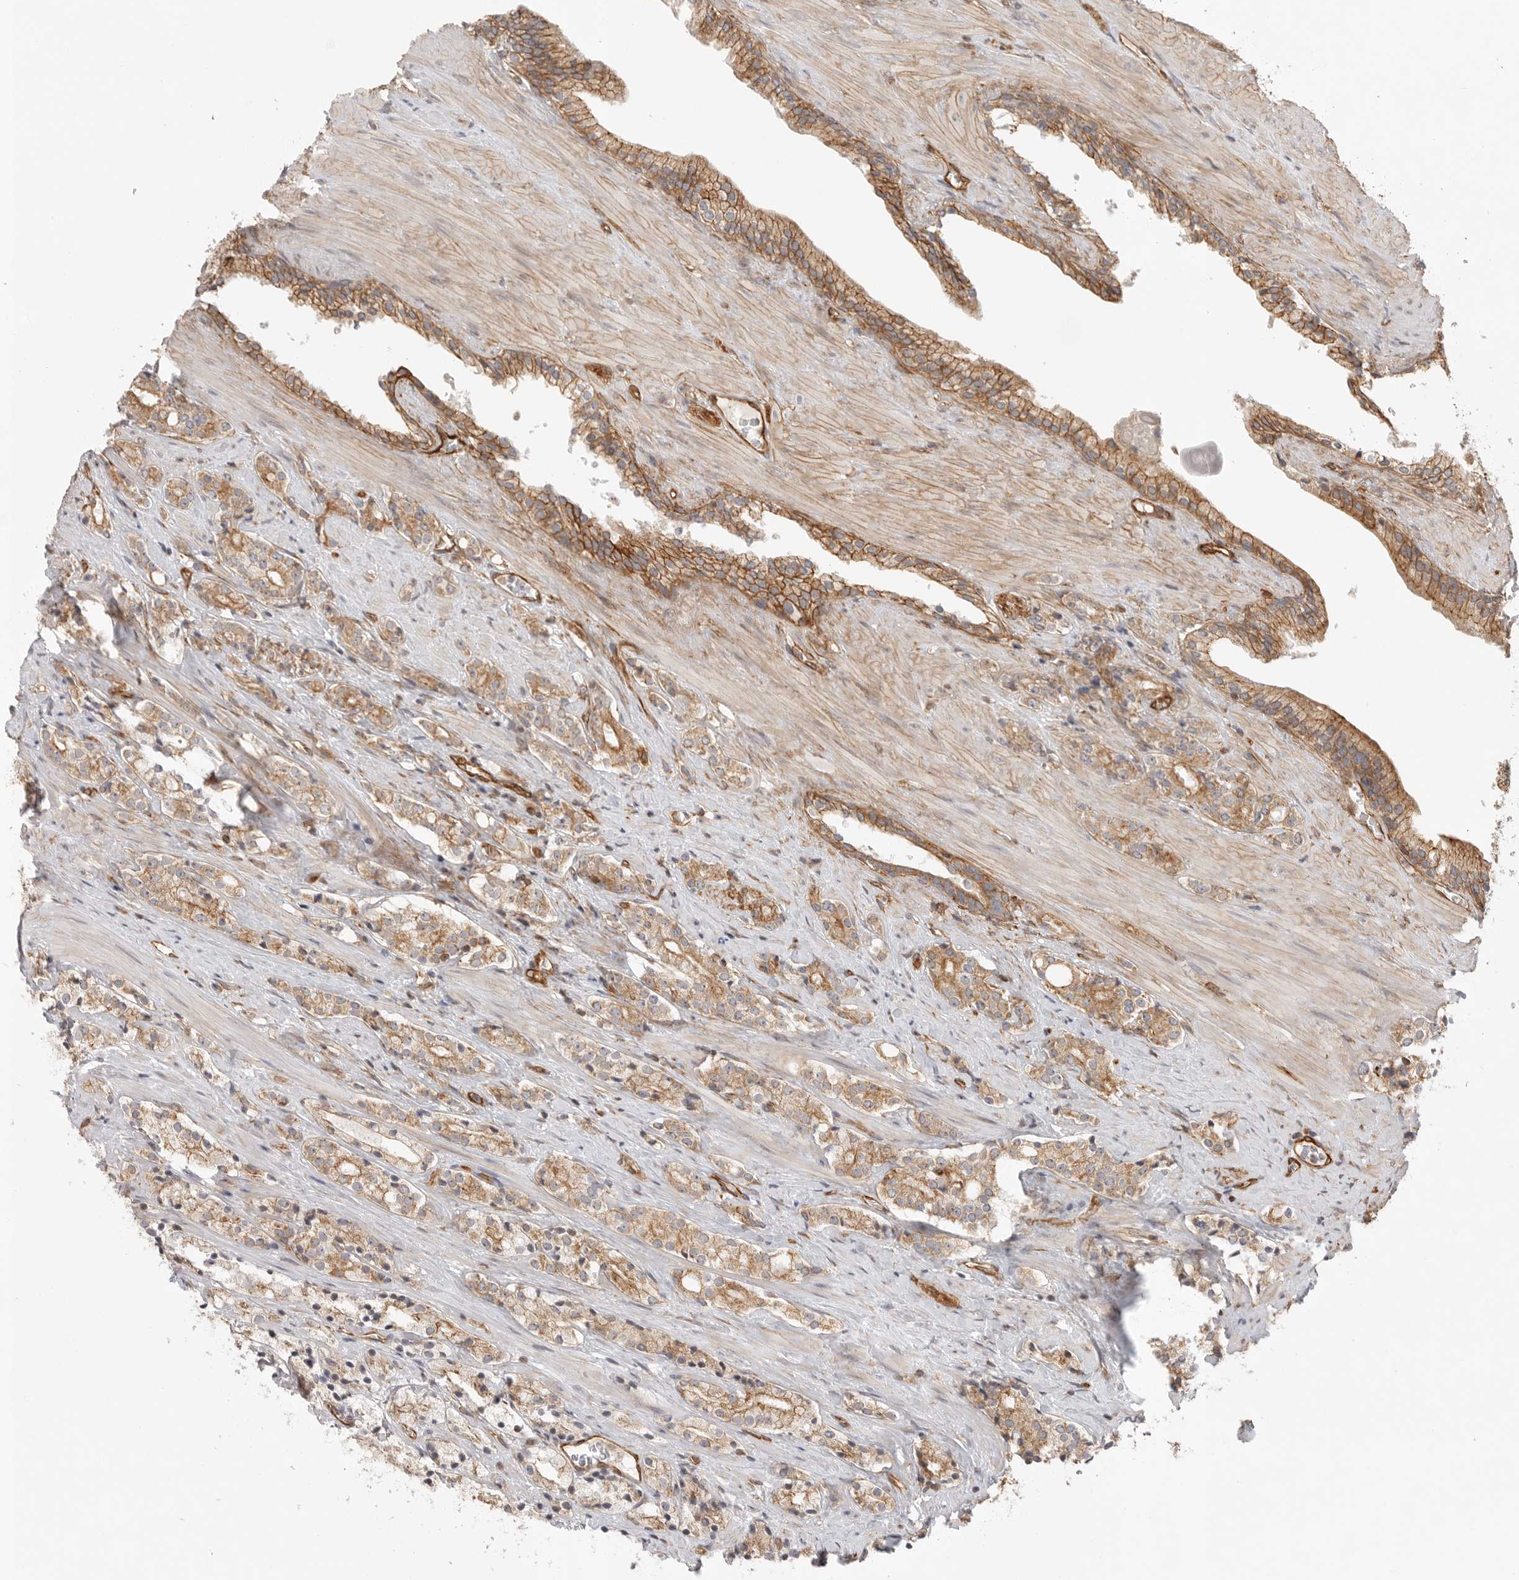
{"staining": {"intensity": "moderate", "quantity": ">75%", "location": "cytoplasmic/membranous"}, "tissue": "prostate cancer", "cell_type": "Tumor cells", "image_type": "cancer", "snomed": [{"axis": "morphology", "description": "Adenocarcinoma, High grade"}, {"axis": "topography", "description": "Prostate"}], "caption": "Prostate adenocarcinoma (high-grade) was stained to show a protein in brown. There is medium levels of moderate cytoplasmic/membranous positivity in approximately >75% of tumor cells.", "gene": "ATOH7", "patient": {"sex": "male", "age": 71}}